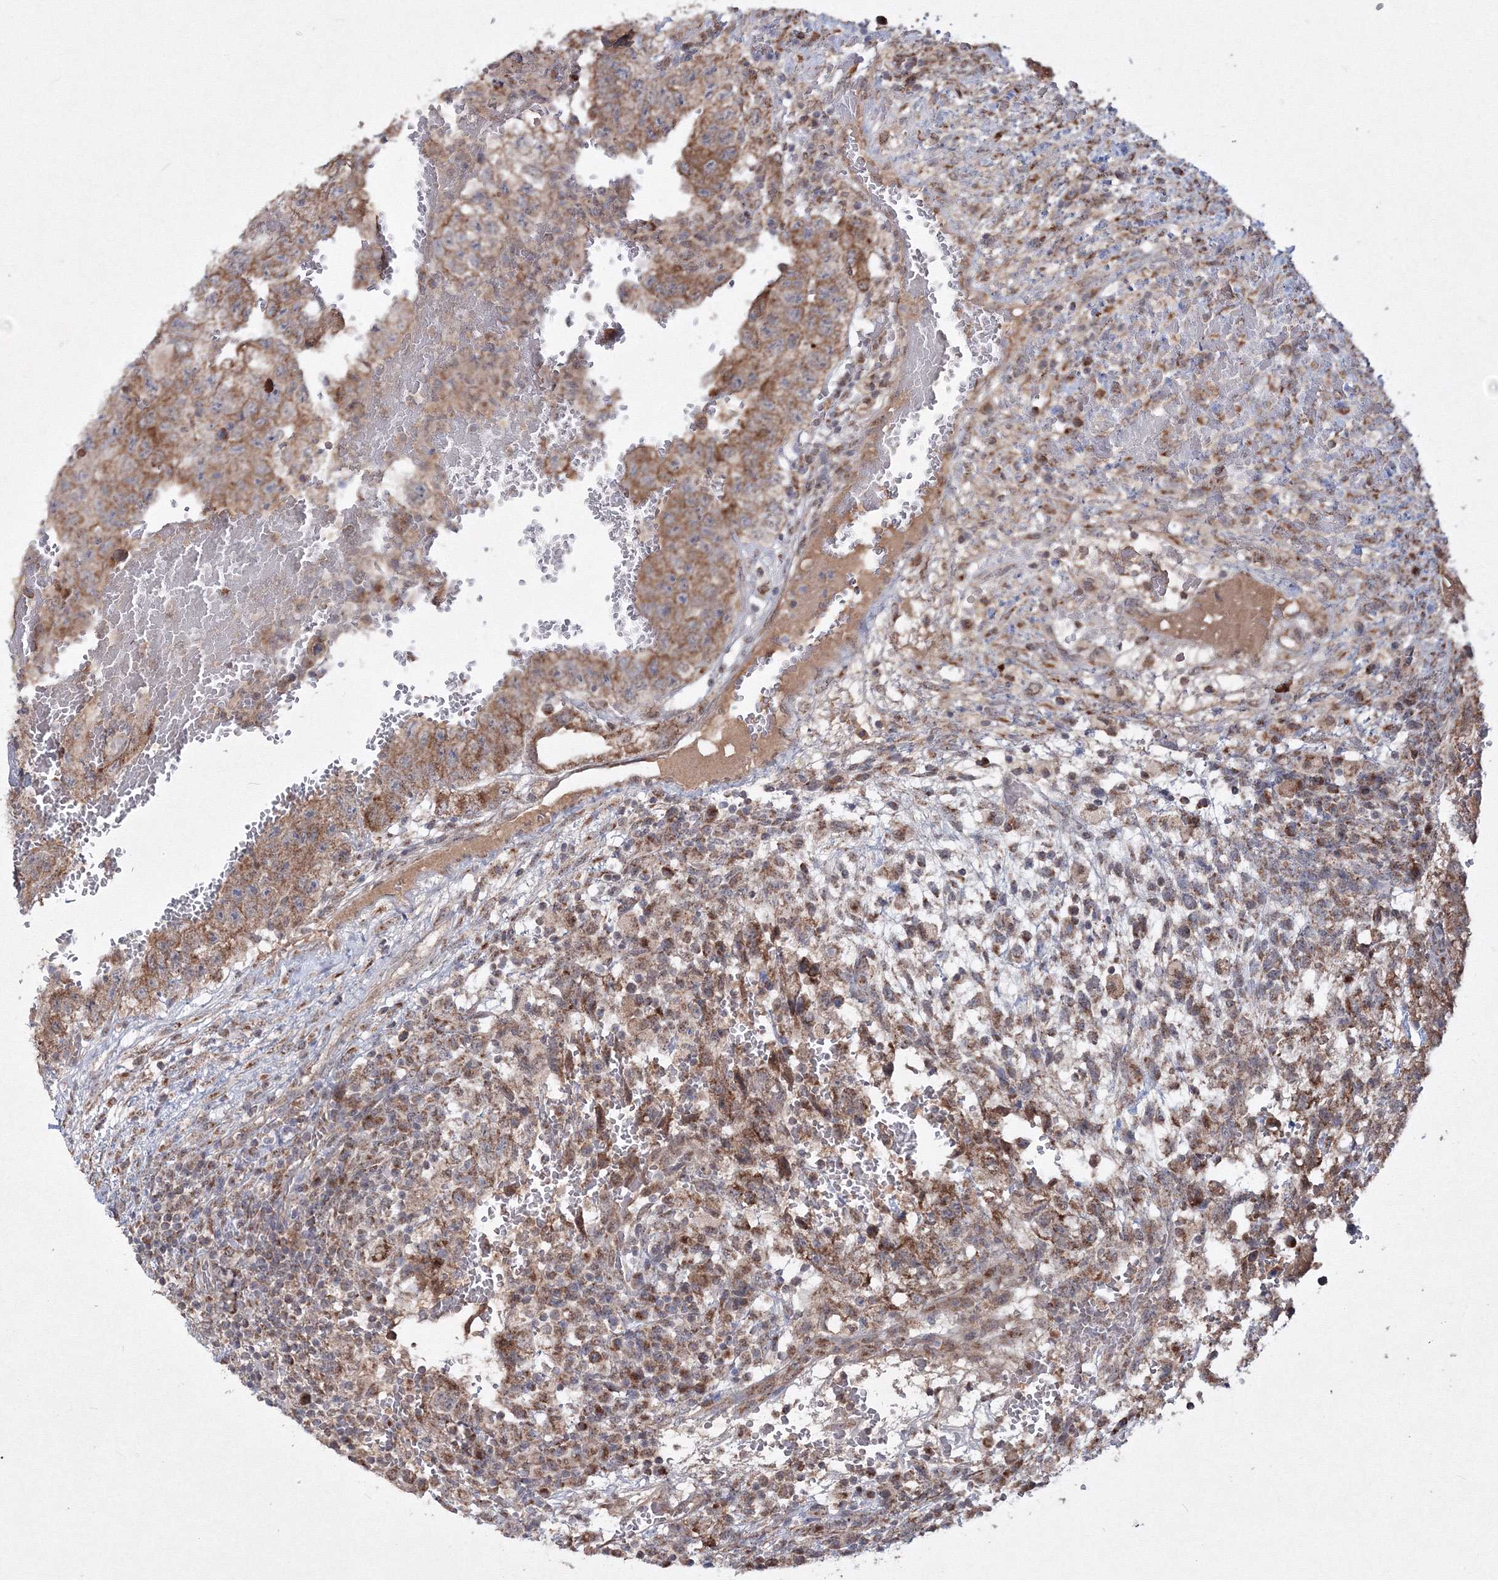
{"staining": {"intensity": "moderate", "quantity": ">75%", "location": "cytoplasmic/membranous"}, "tissue": "testis cancer", "cell_type": "Tumor cells", "image_type": "cancer", "snomed": [{"axis": "morphology", "description": "Carcinoma, Embryonal, NOS"}, {"axis": "topography", "description": "Testis"}], "caption": "Embryonal carcinoma (testis) stained for a protein (brown) shows moderate cytoplasmic/membranous positive staining in about >75% of tumor cells.", "gene": "PEX13", "patient": {"sex": "male", "age": 36}}